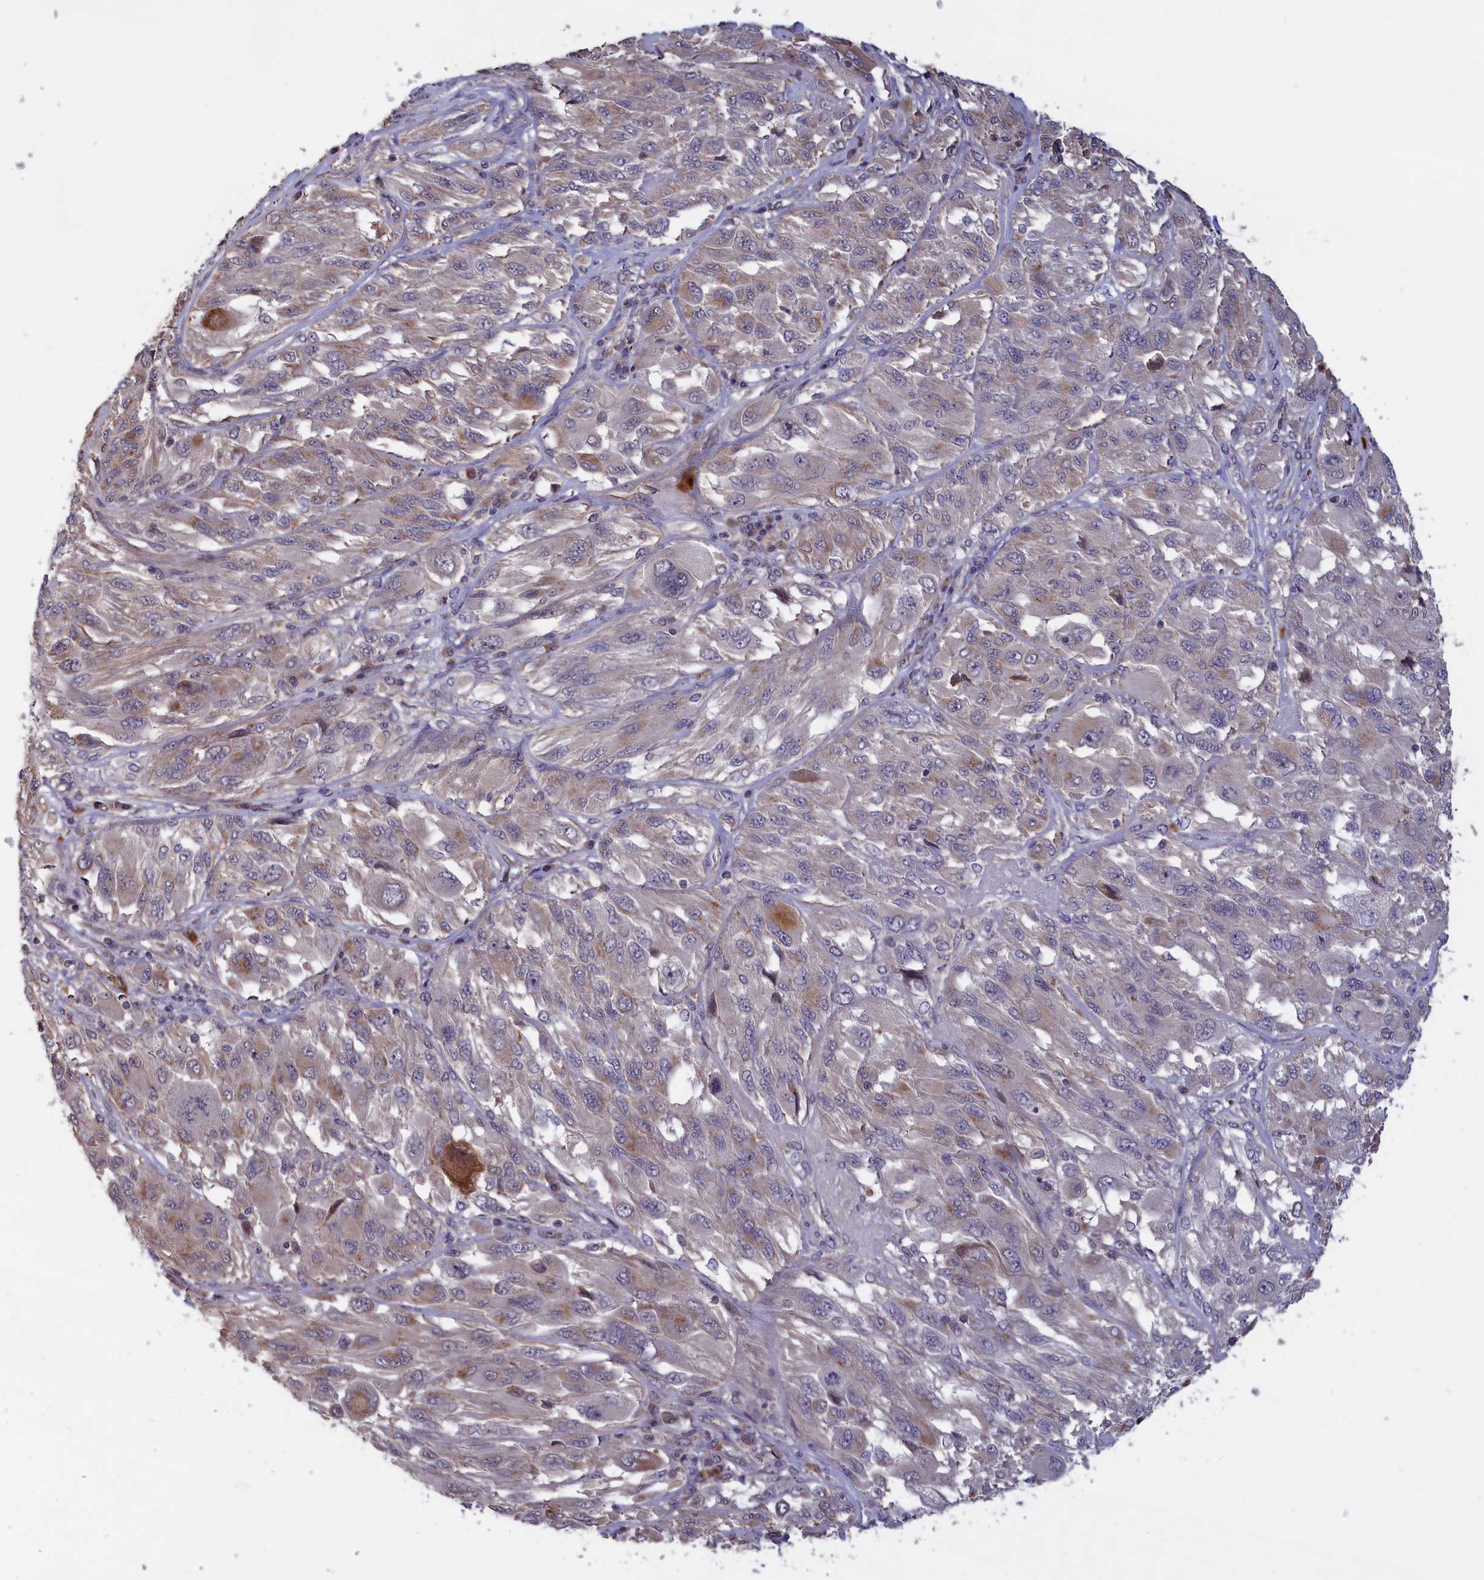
{"staining": {"intensity": "weak", "quantity": "25%-75%", "location": "cytoplasmic/membranous"}, "tissue": "melanoma", "cell_type": "Tumor cells", "image_type": "cancer", "snomed": [{"axis": "morphology", "description": "Malignant melanoma, NOS"}, {"axis": "topography", "description": "Skin"}], "caption": "Immunohistochemical staining of melanoma reveals low levels of weak cytoplasmic/membranous protein staining in approximately 25%-75% of tumor cells.", "gene": "EPB41L4B", "patient": {"sex": "female", "age": 91}}